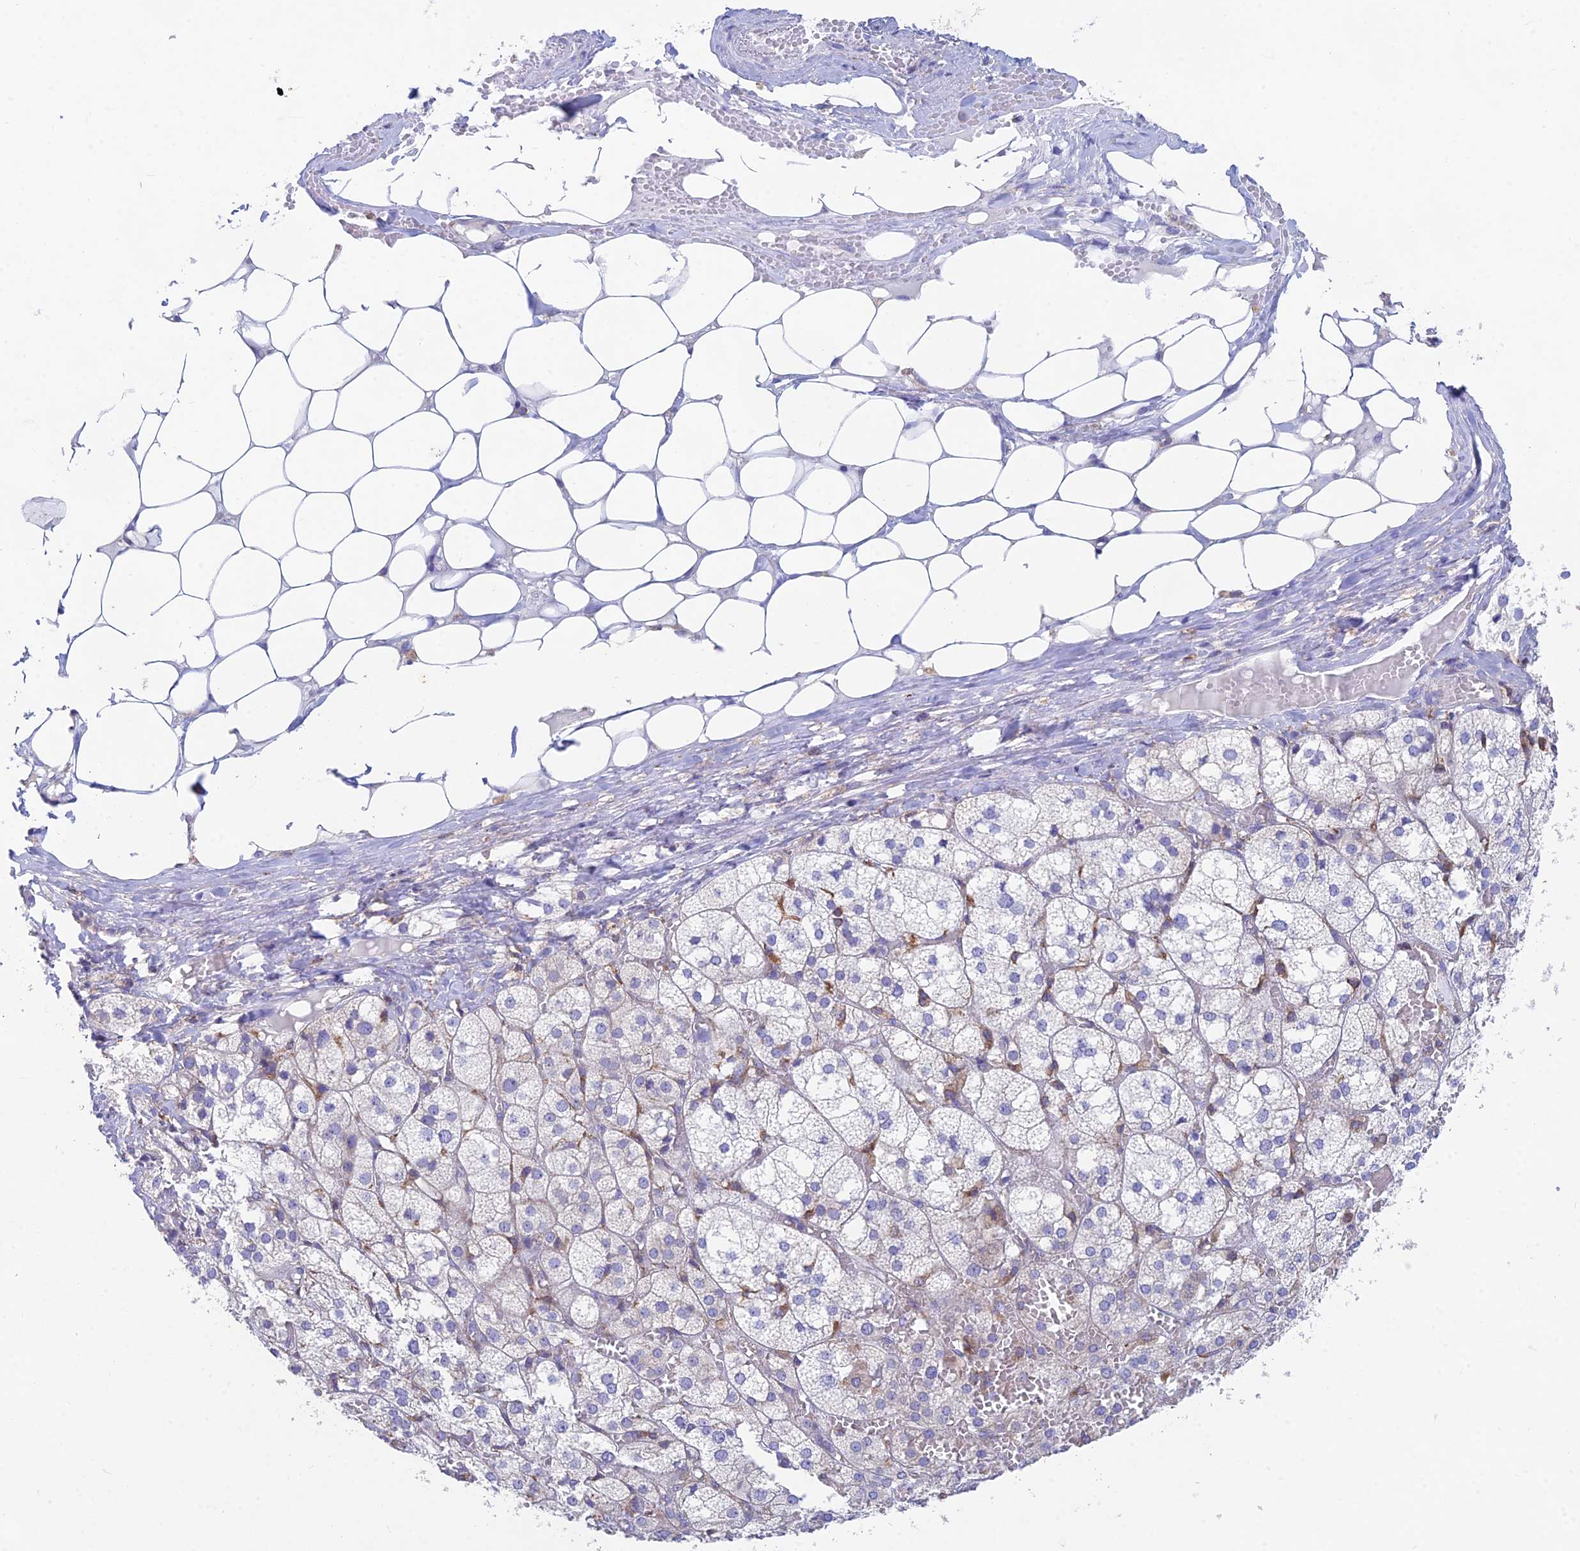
{"staining": {"intensity": "weak", "quantity": "<25%", "location": "cytoplasmic/membranous"}, "tissue": "adrenal gland", "cell_type": "Glandular cells", "image_type": "normal", "snomed": [{"axis": "morphology", "description": "Normal tissue, NOS"}, {"axis": "topography", "description": "Adrenal gland"}], "caption": "A high-resolution micrograph shows IHC staining of benign adrenal gland, which demonstrates no significant positivity in glandular cells. (Stains: DAB IHC with hematoxylin counter stain, Microscopy: brightfield microscopy at high magnification).", "gene": "WDR35", "patient": {"sex": "female", "age": 61}}